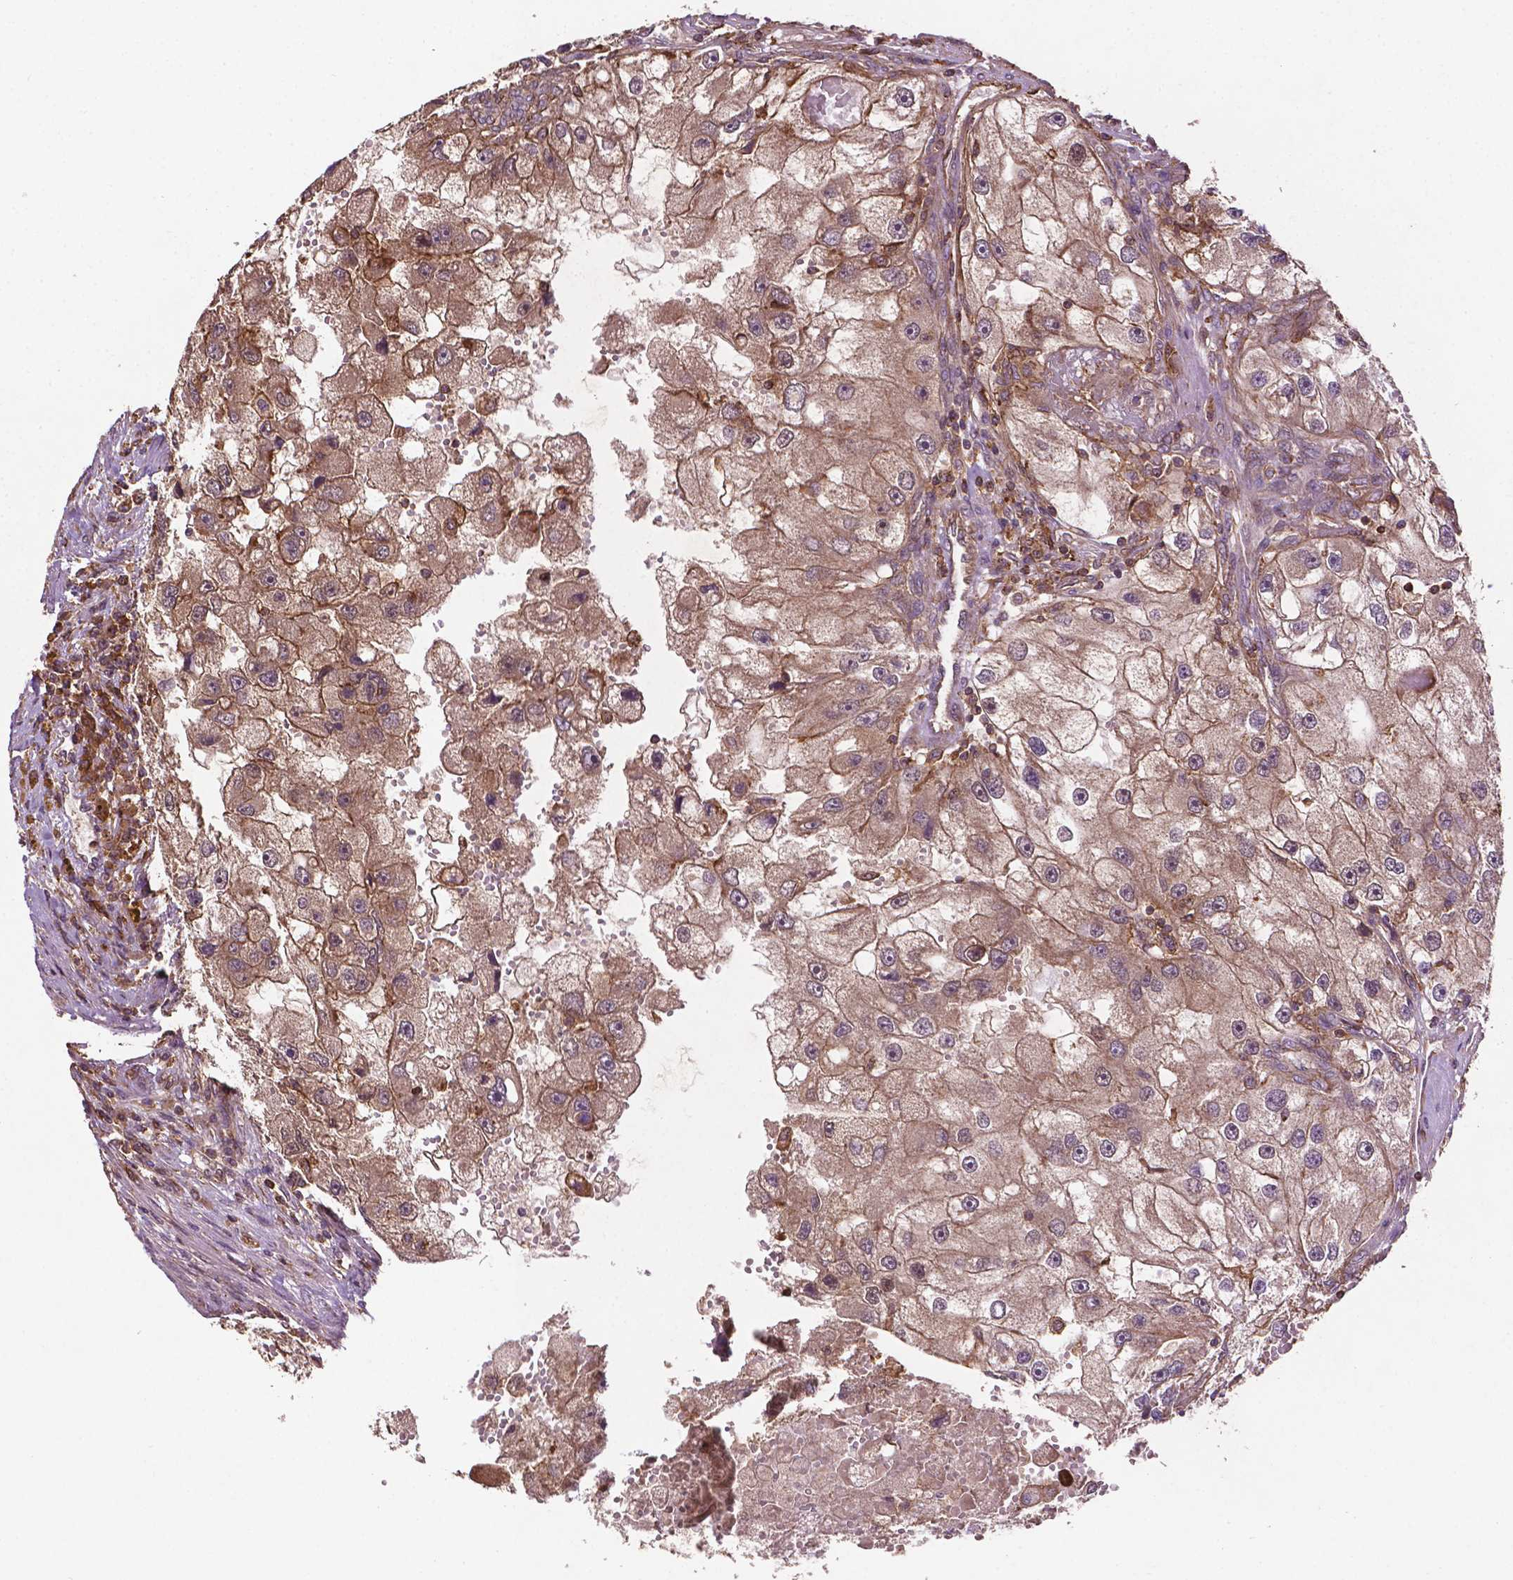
{"staining": {"intensity": "moderate", "quantity": ">75%", "location": "cytoplasmic/membranous"}, "tissue": "renal cancer", "cell_type": "Tumor cells", "image_type": "cancer", "snomed": [{"axis": "morphology", "description": "Adenocarcinoma, NOS"}, {"axis": "topography", "description": "Kidney"}], "caption": "High-magnification brightfield microscopy of renal cancer (adenocarcinoma) stained with DAB (brown) and counterstained with hematoxylin (blue). tumor cells exhibit moderate cytoplasmic/membranous staining is appreciated in about>75% of cells.", "gene": "ZMYND19", "patient": {"sex": "male", "age": 63}}